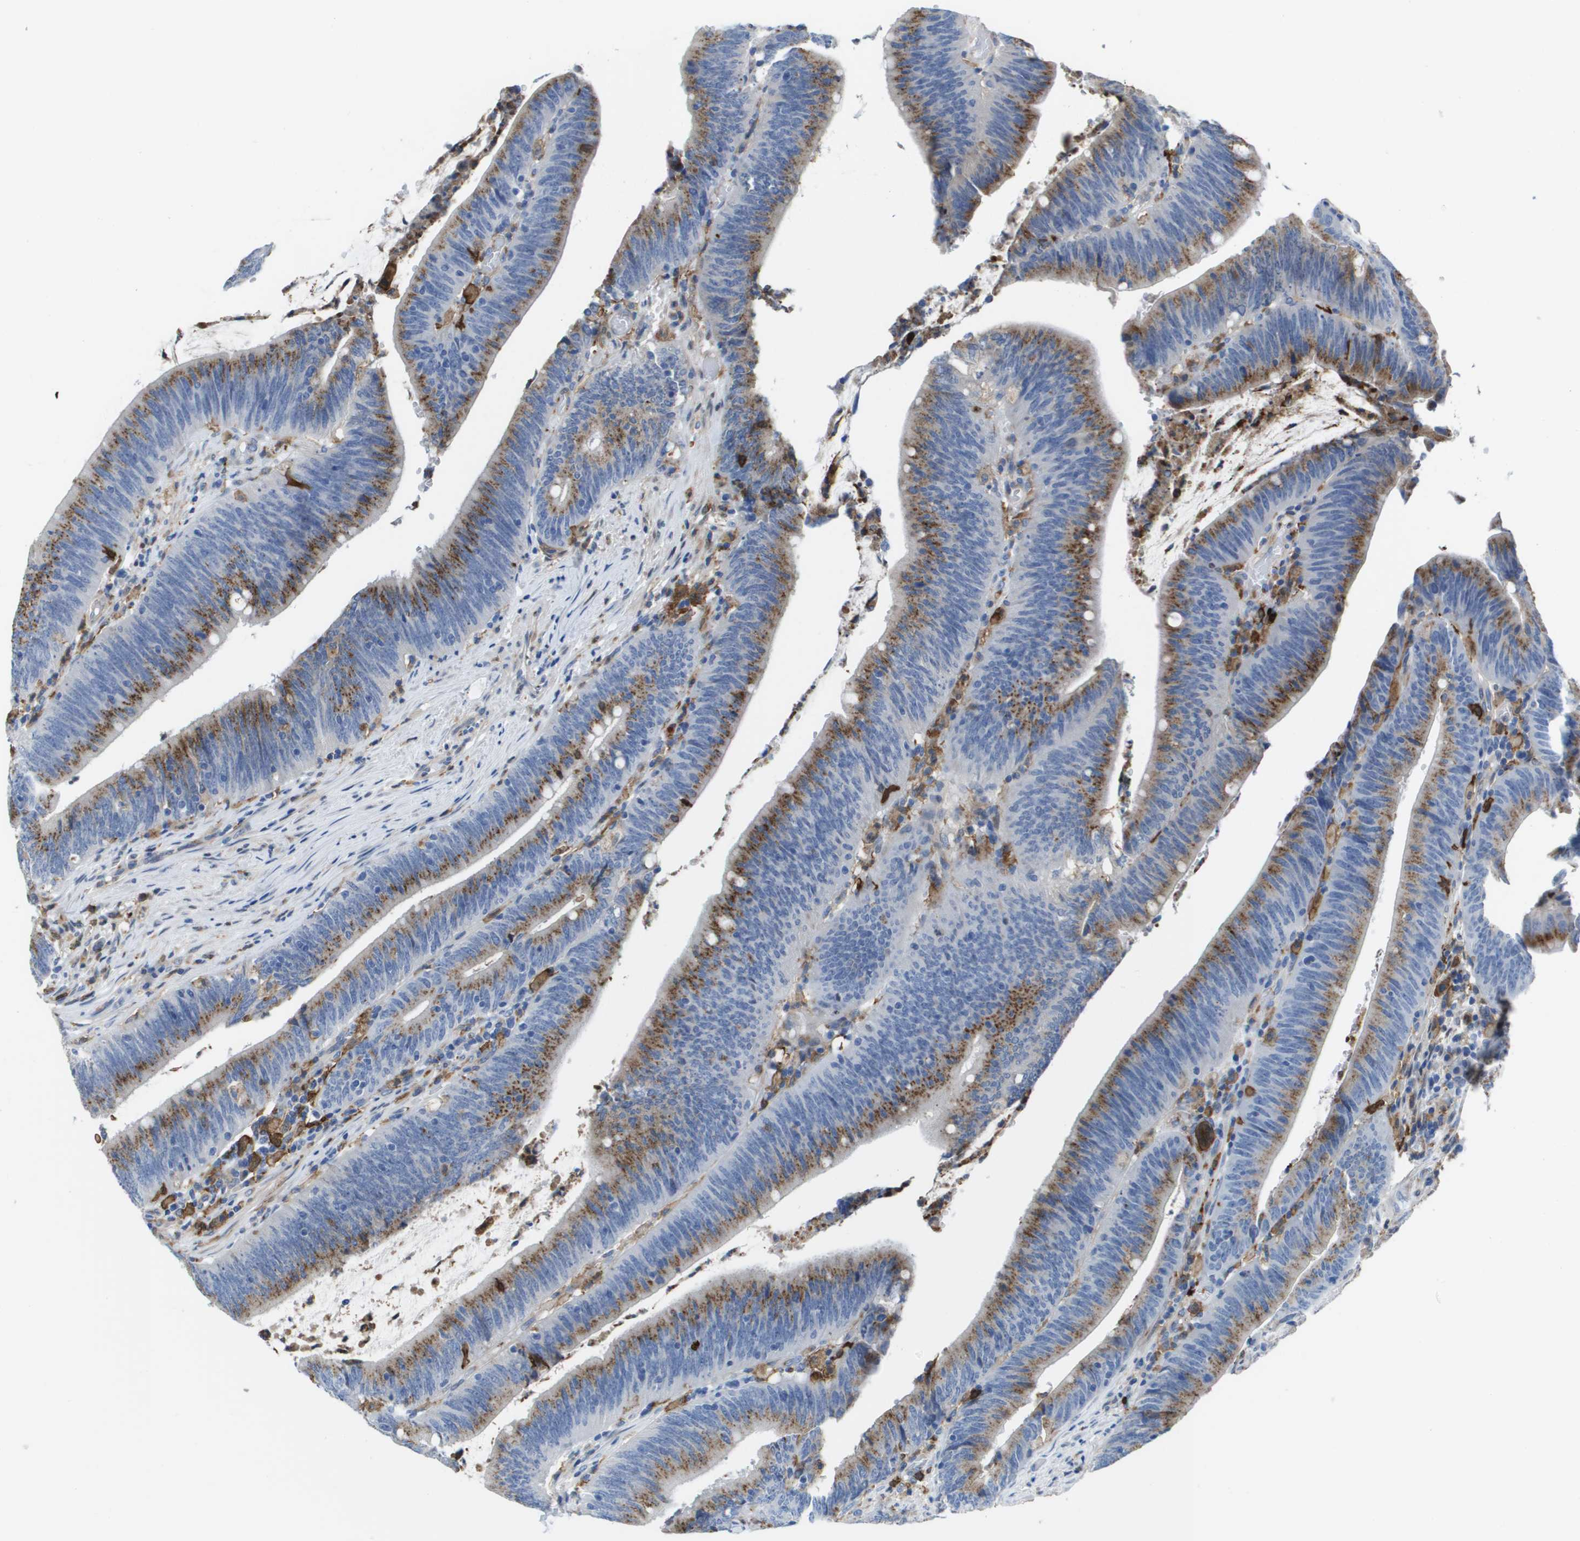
{"staining": {"intensity": "moderate", "quantity": ">75%", "location": "cytoplasmic/membranous"}, "tissue": "colorectal cancer", "cell_type": "Tumor cells", "image_type": "cancer", "snomed": [{"axis": "morphology", "description": "Normal tissue, NOS"}, {"axis": "morphology", "description": "Adenocarcinoma, NOS"}, {"axis": "topography", "description": "Rectum"}], "caption": "IHC image of colorectal cancer (adenocarcinoma) stained for a protein (brown), which reveals medium levels of moderate cytoplasmic/membranous expression in about >75% of tumor cells.", "gene": "SLC37A2", "patient": {"sex": "female", "age": 66}}